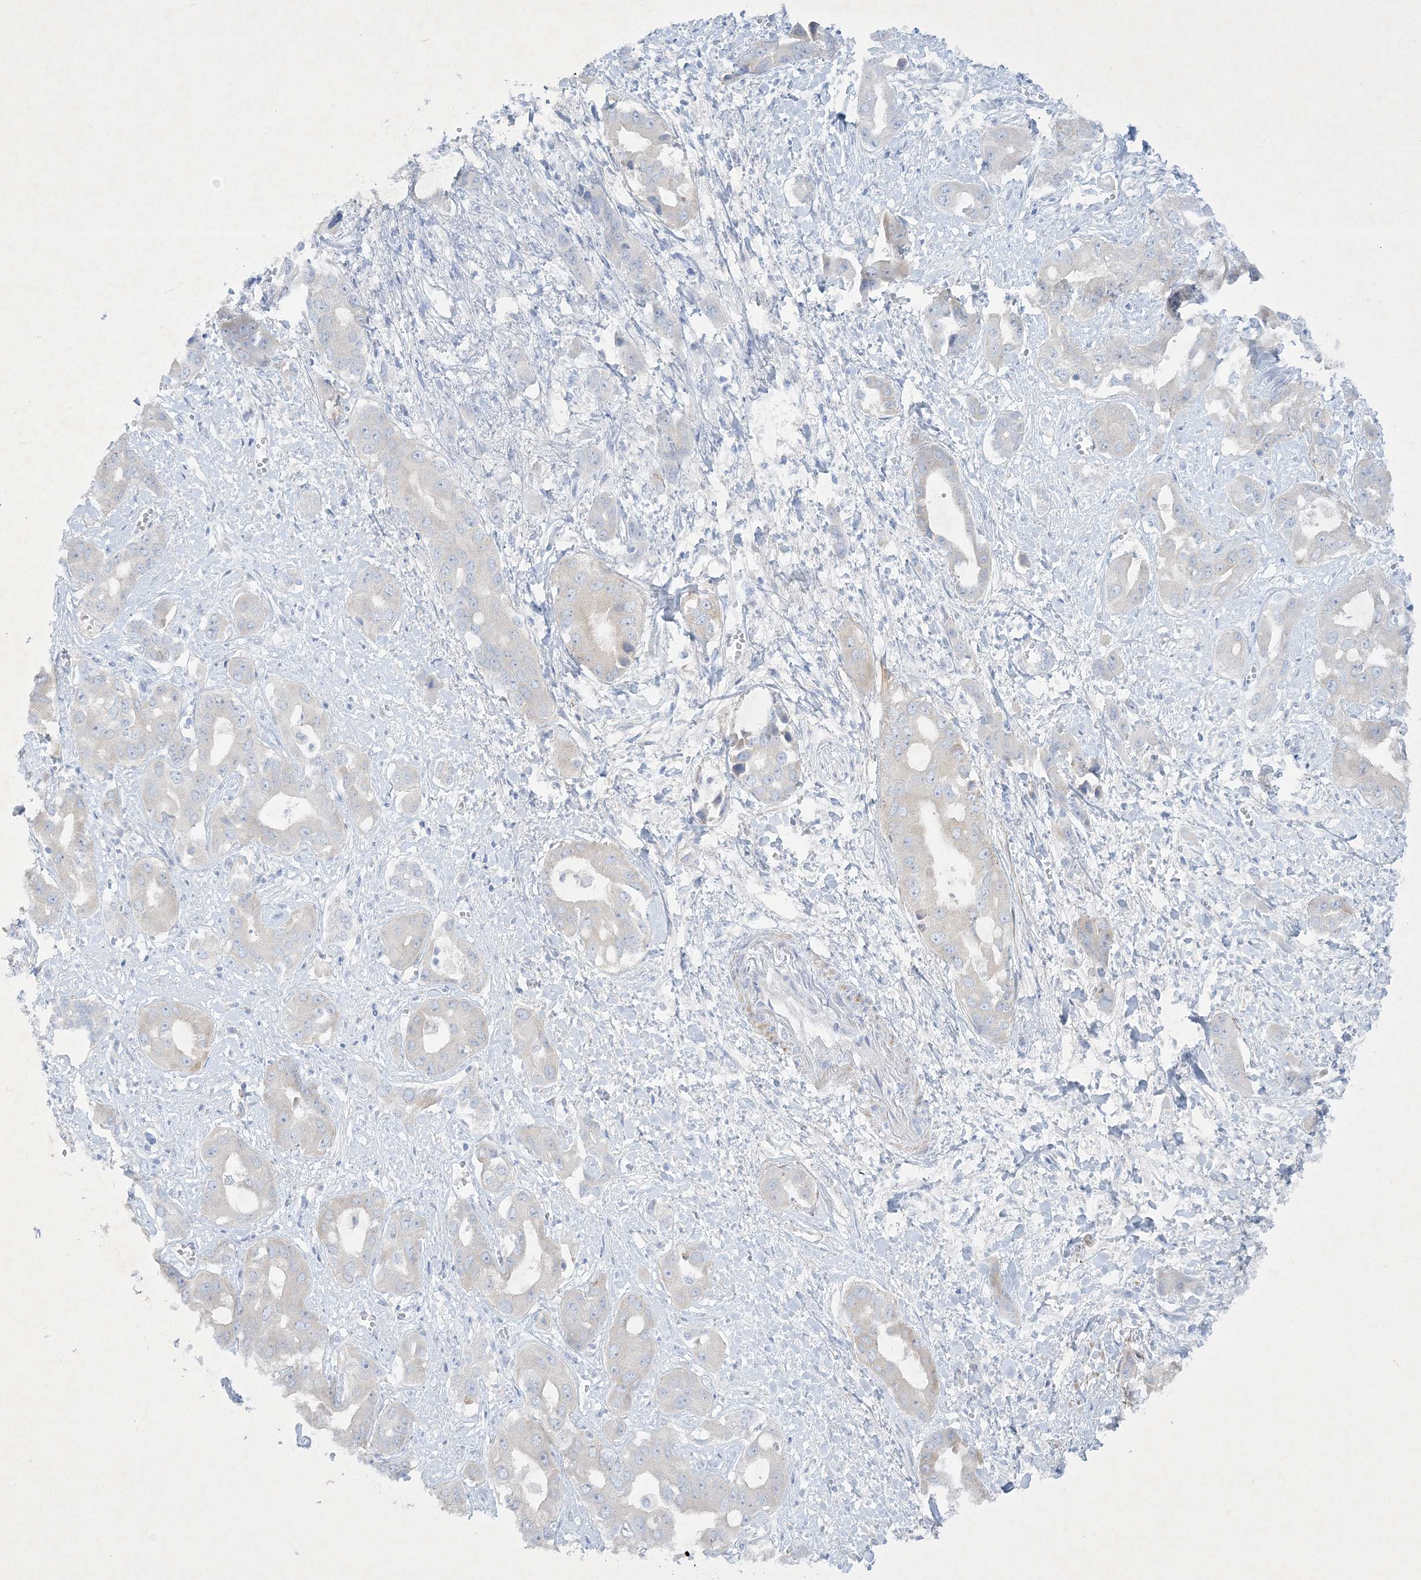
{"staining": {"intensity": "moderate", "quantity": "<25%", "location": "cytoplasmic/membranous"}, "tissue": "liver cancer", "cell_type": "Tumor cells", "image_type": "cancer", "snomed": [{"axis": "morphology", "description": "Cholangiocarcinoma"}, {"axis": "topography", "description": "Liver"}], "caption": "An immunohistochemistry (IHC) histopathology image of neoplastic tissue is shown. Protein staining in brown highlights moderate cytoplasmic/membranous positivity in liver cancer within tumor cells. The protein of interest is shown in brown color, while the nuclei are stained blue.", "gene": "FARSB", "patient": {"sex": "female", "age": 52}}